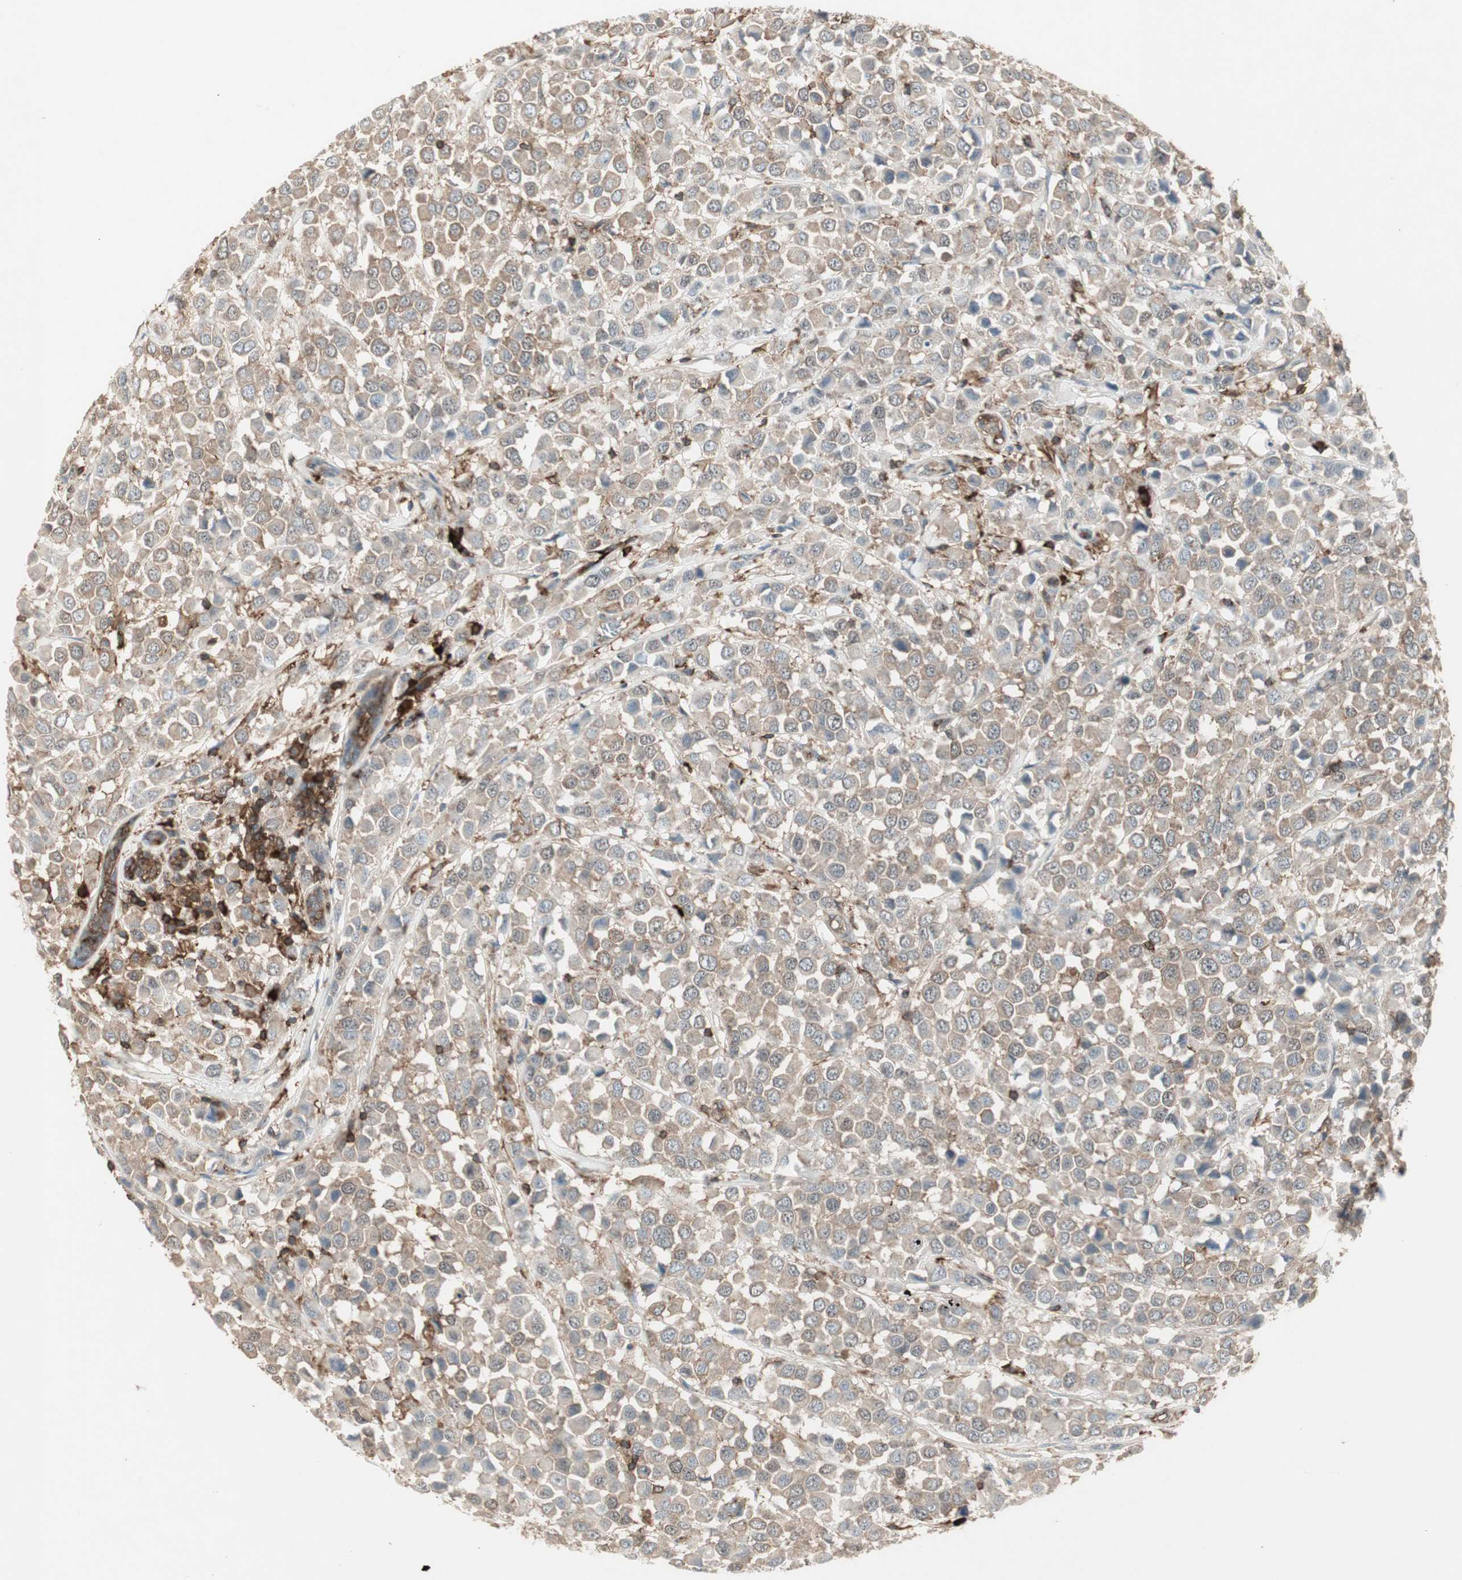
{"staining": {"intensity": "weak", "quantity": "25%-75%", "location": "cytoplasmic/membranous"}, "tissue": "breast cancer", "cell_type": "Tumor cells", "image_type": "cancer", "snomed": [{"axis": "morphology", "description": "Duct carcinoma"}, {"axis": "topography", "description": "Breast"}], "caption": "A histopathology image of breast cancer (invasive ductal carcinoma) stained for a protein exhibits weak cytoplasmic/membranous brown staining in tumor cells. (IHC, brightfield microscopy, high magnification).", "gene": "MMP3", "patient": {"sex": "female", "age": 61}}